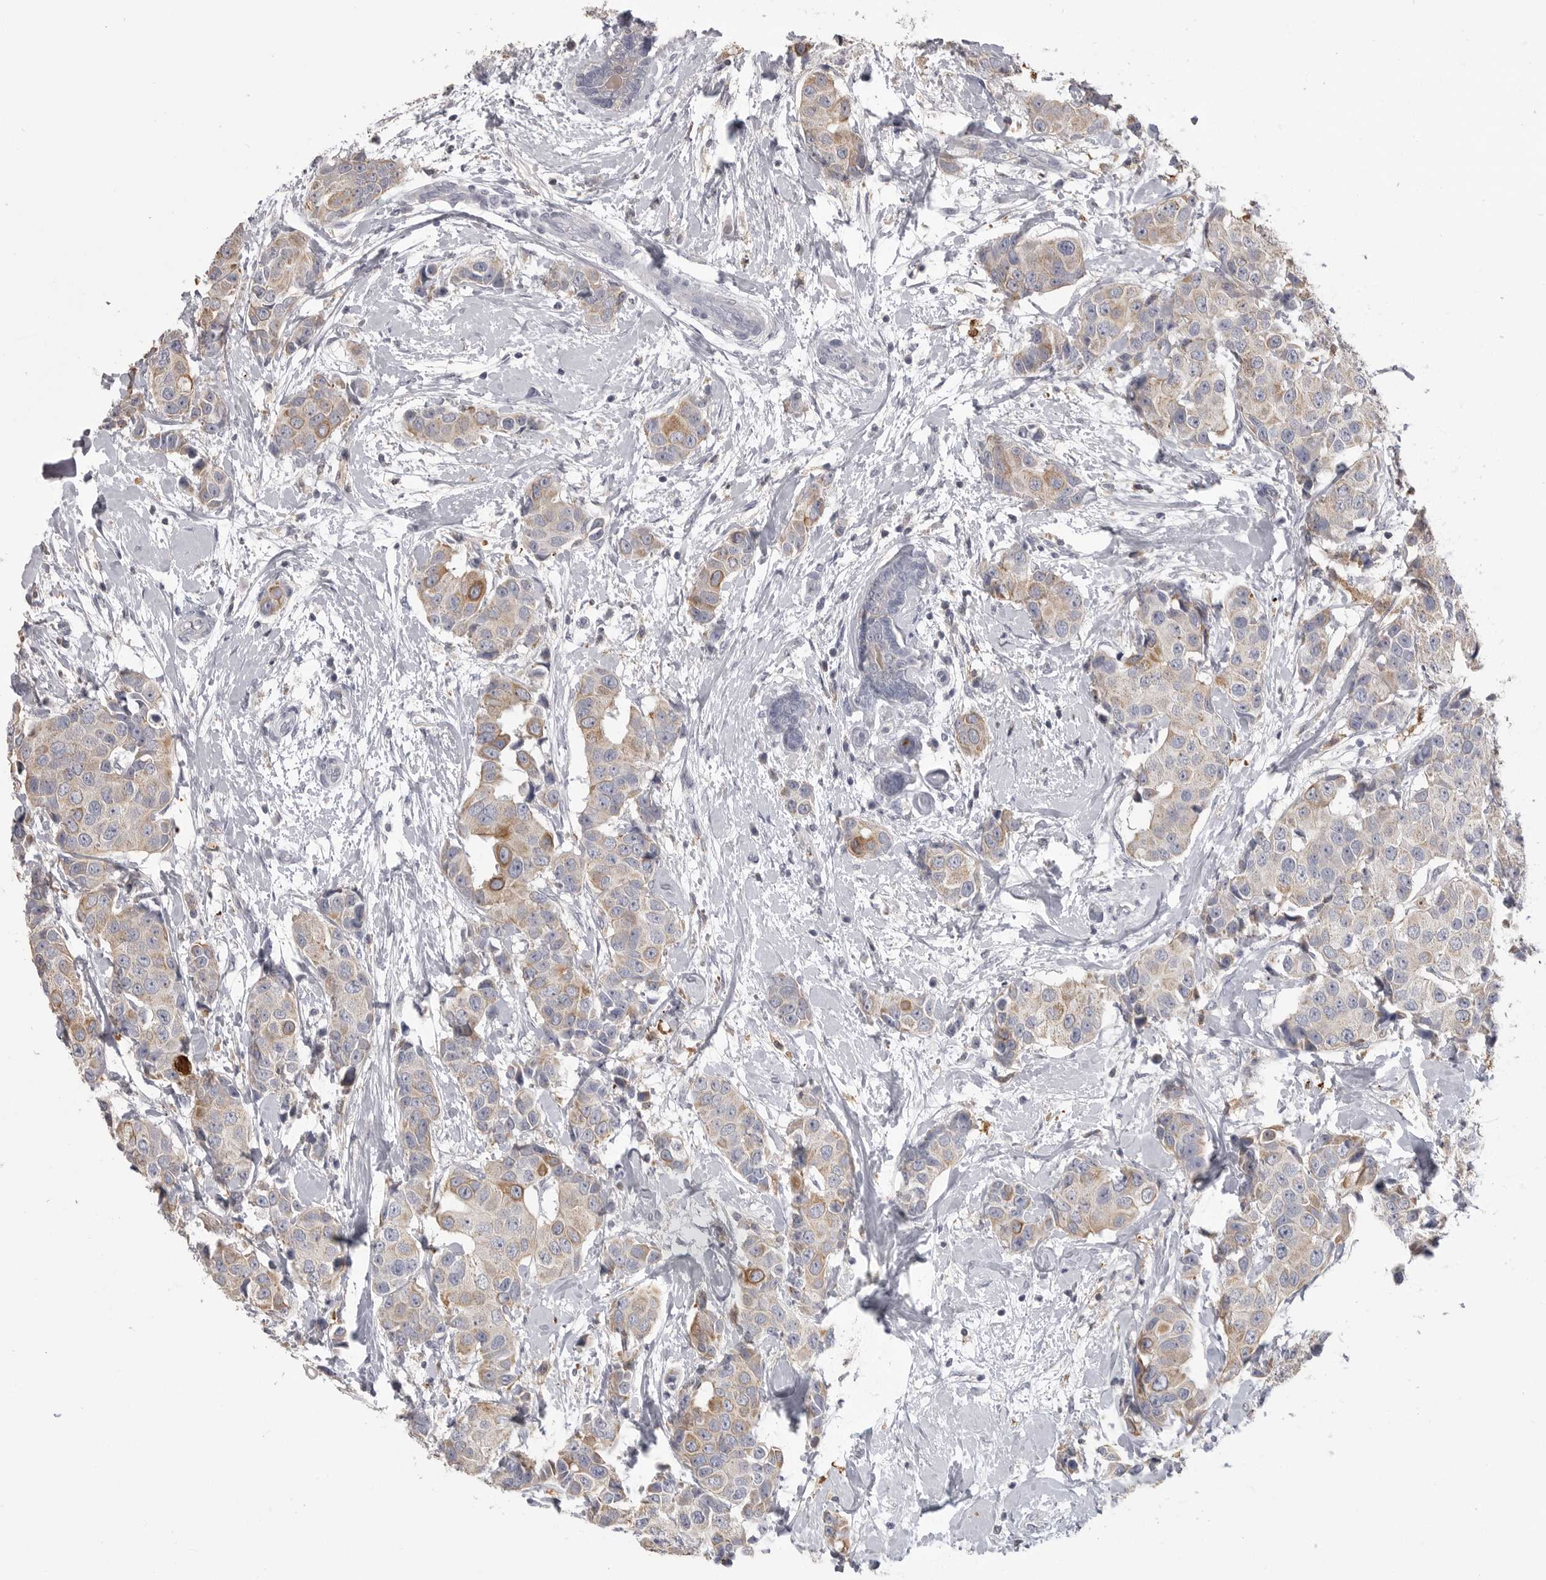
{"staining": {"intensity": "moderate", "quantity": "<25%", "location": "cytoplasmic/membranous"}, "tissue": "breast cancer", "cell_type": "Tumor cells", "image_type": "cancer", "snomed": [{"axis": "morphology", "description": "Normal tissue, NOS"}, {"axis": "morphology", "description": "Duct carcinoma"}, {"axis": "topography", "description": "Breast"}], "caption": "IHC staining of breast cancer (infiltrating ductal carcinoma), which reveals low levels of moderate cytoplasmic/membranous expression in about <25% of tumor cells indicating moderate cytoplasmic/membranous protein expression. The staining was performed using DAB (brown) for protein detection and nuclei were counterstained in hematoxylin (blue).", "gene": "CMTM6", "patient": {"sex": "female", "age": 39}}